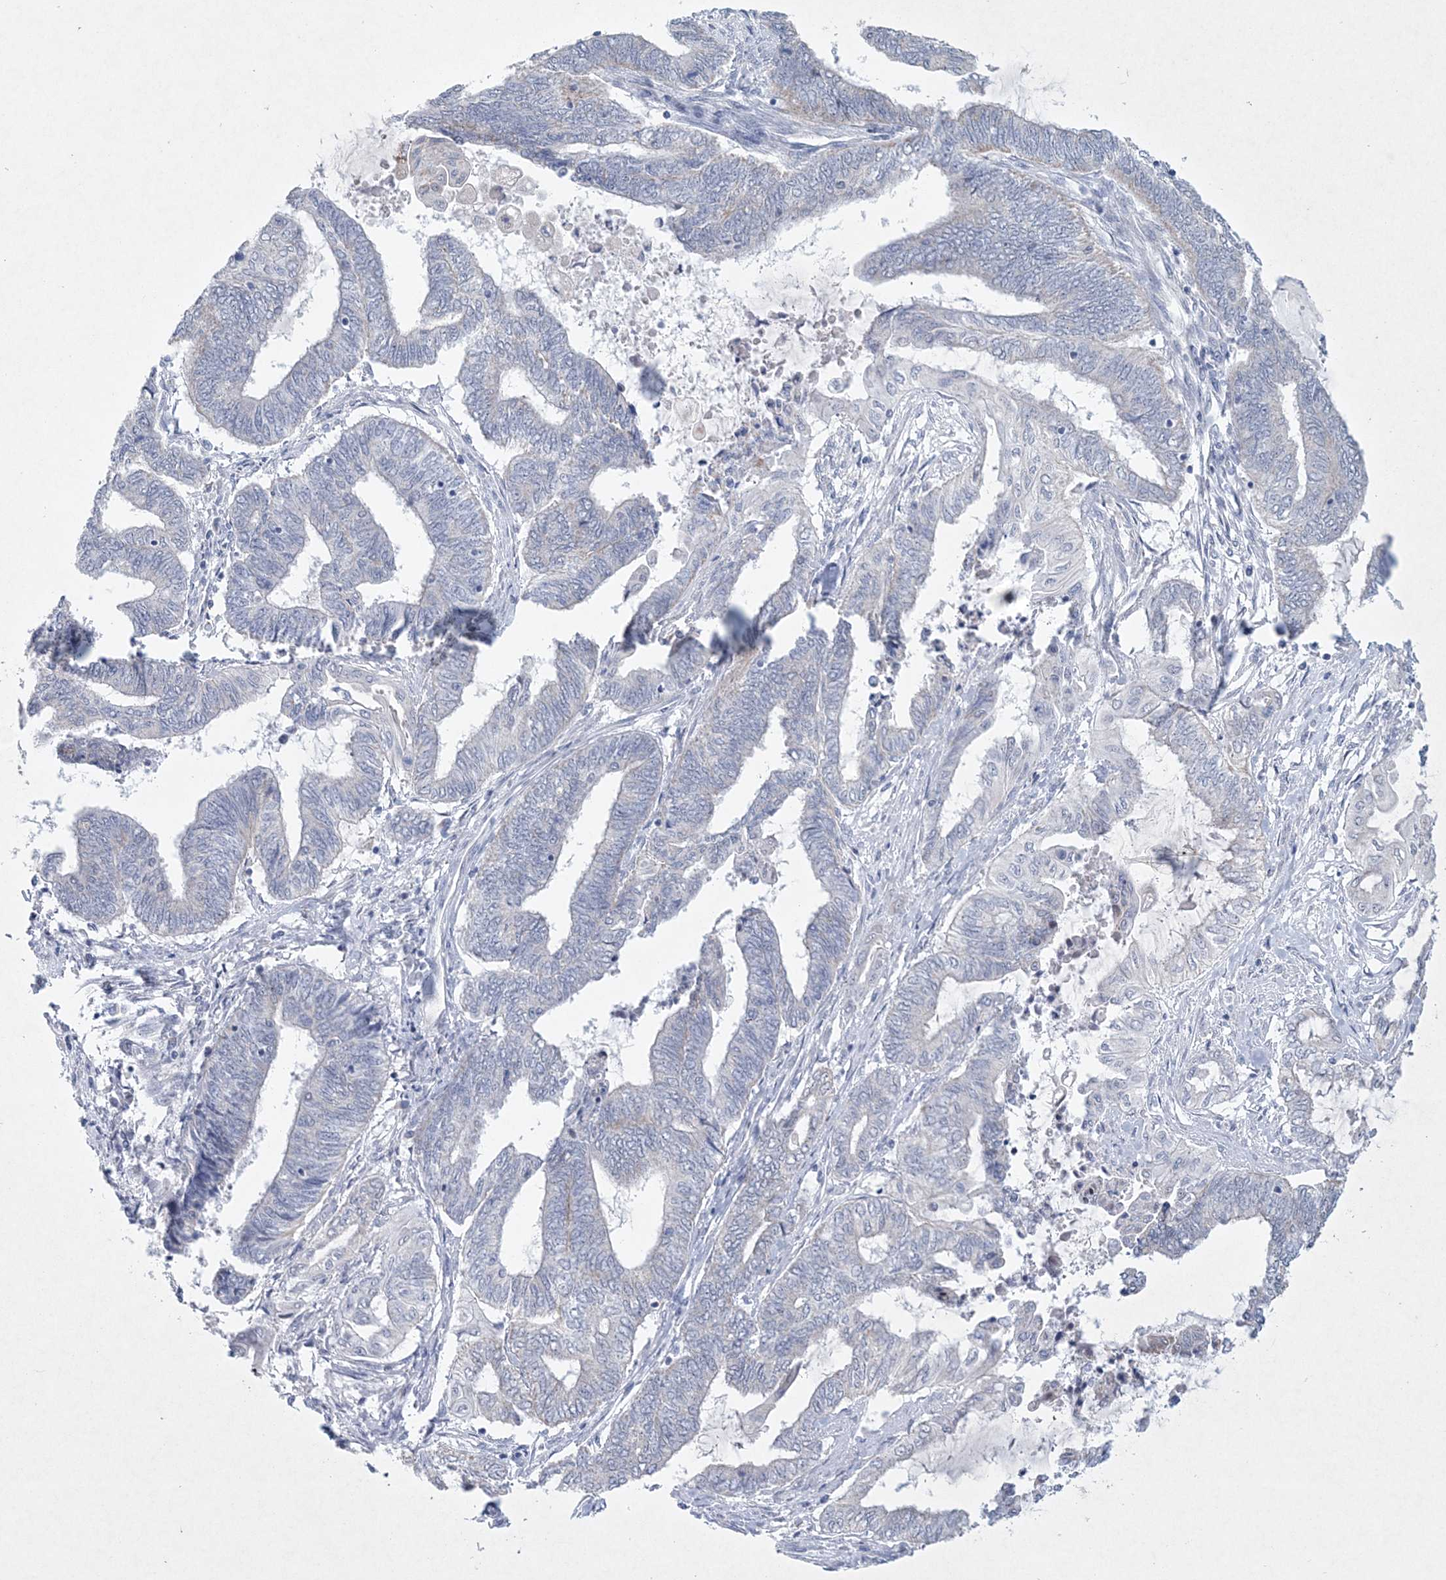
{"staining": {"intensity": "negative", "quantity": "none", "location": "none"}, "tissue": "endometrial cancer", "cell_type": "Tumor cells", "image_type": "cancer", "snomed": [{"axis": "morphology", "description": "Adenocarcinoma, NOS"}, {"axis": "topography", "description": "Uterus"}, {"axis": "topography", "description": "Endometrium"}], "caption": "Protein analysis of adenocarcinoma (endometrial) exhibits no significant positivity in tumor cells.", "gene": "CES4A", "patient": {"sex": "female", "age": 70}}